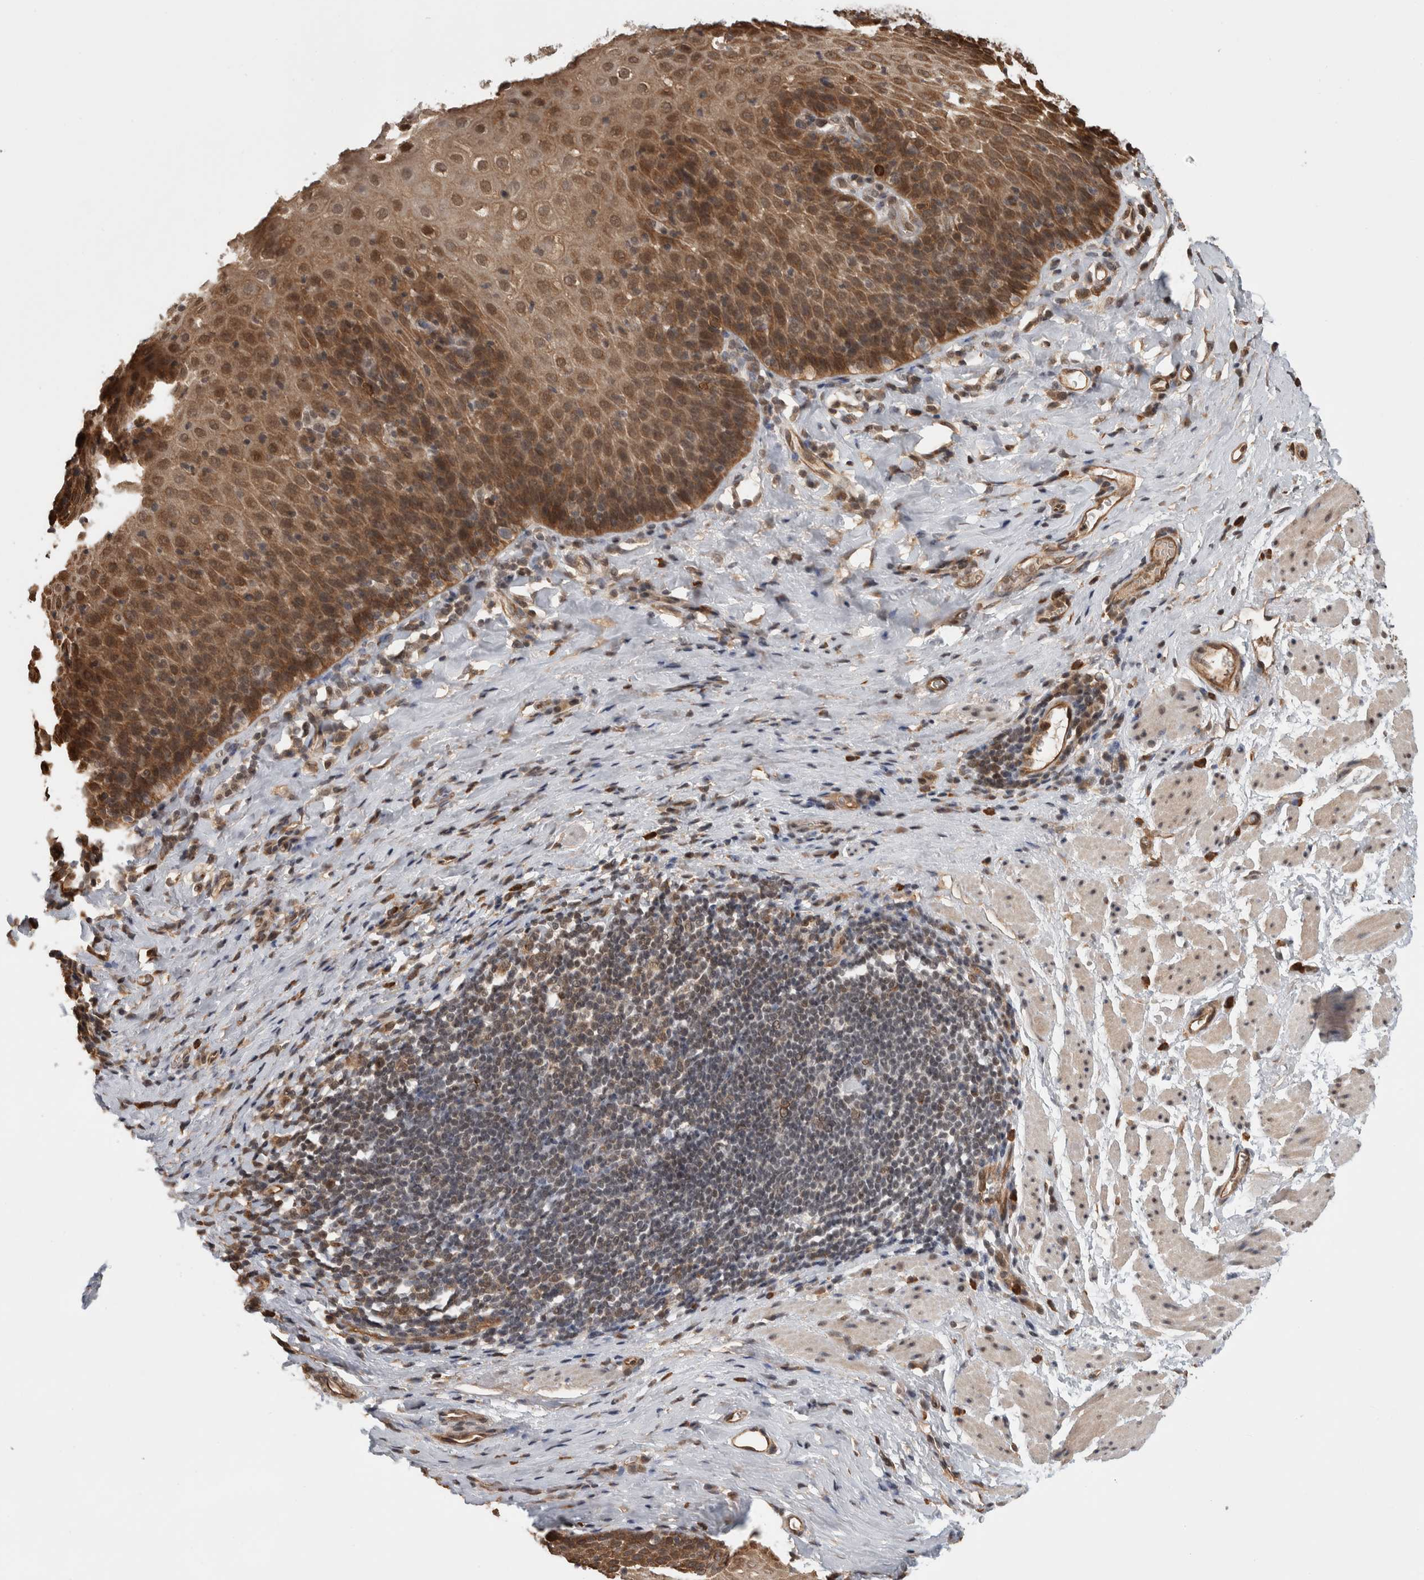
{"staining": {"intensity": "moderate", "quantity": ">75%", "location": "cytoplasmic/membranous,nuclear"}, "tissue": "esophagus", "cell_type": "Squamous epithelial cells", "image_type": "normal", "snomed": [{"axis": "morphology", "description": "Normal tissue, NOS"}, {"axis": "topography", "description": "Esophagus"}], "caption": "Immunohistochemistry (IHC) photomicrograph of normal human esophagus stained for a protein (brown), which demonstrates medium levels of moderate cytoplasmic/membranous,nuclear positivity in approximately >75% of squamous epithelial cells.", "gene": "ZNF592", "patient": {"sex": "female", "age": 61}}